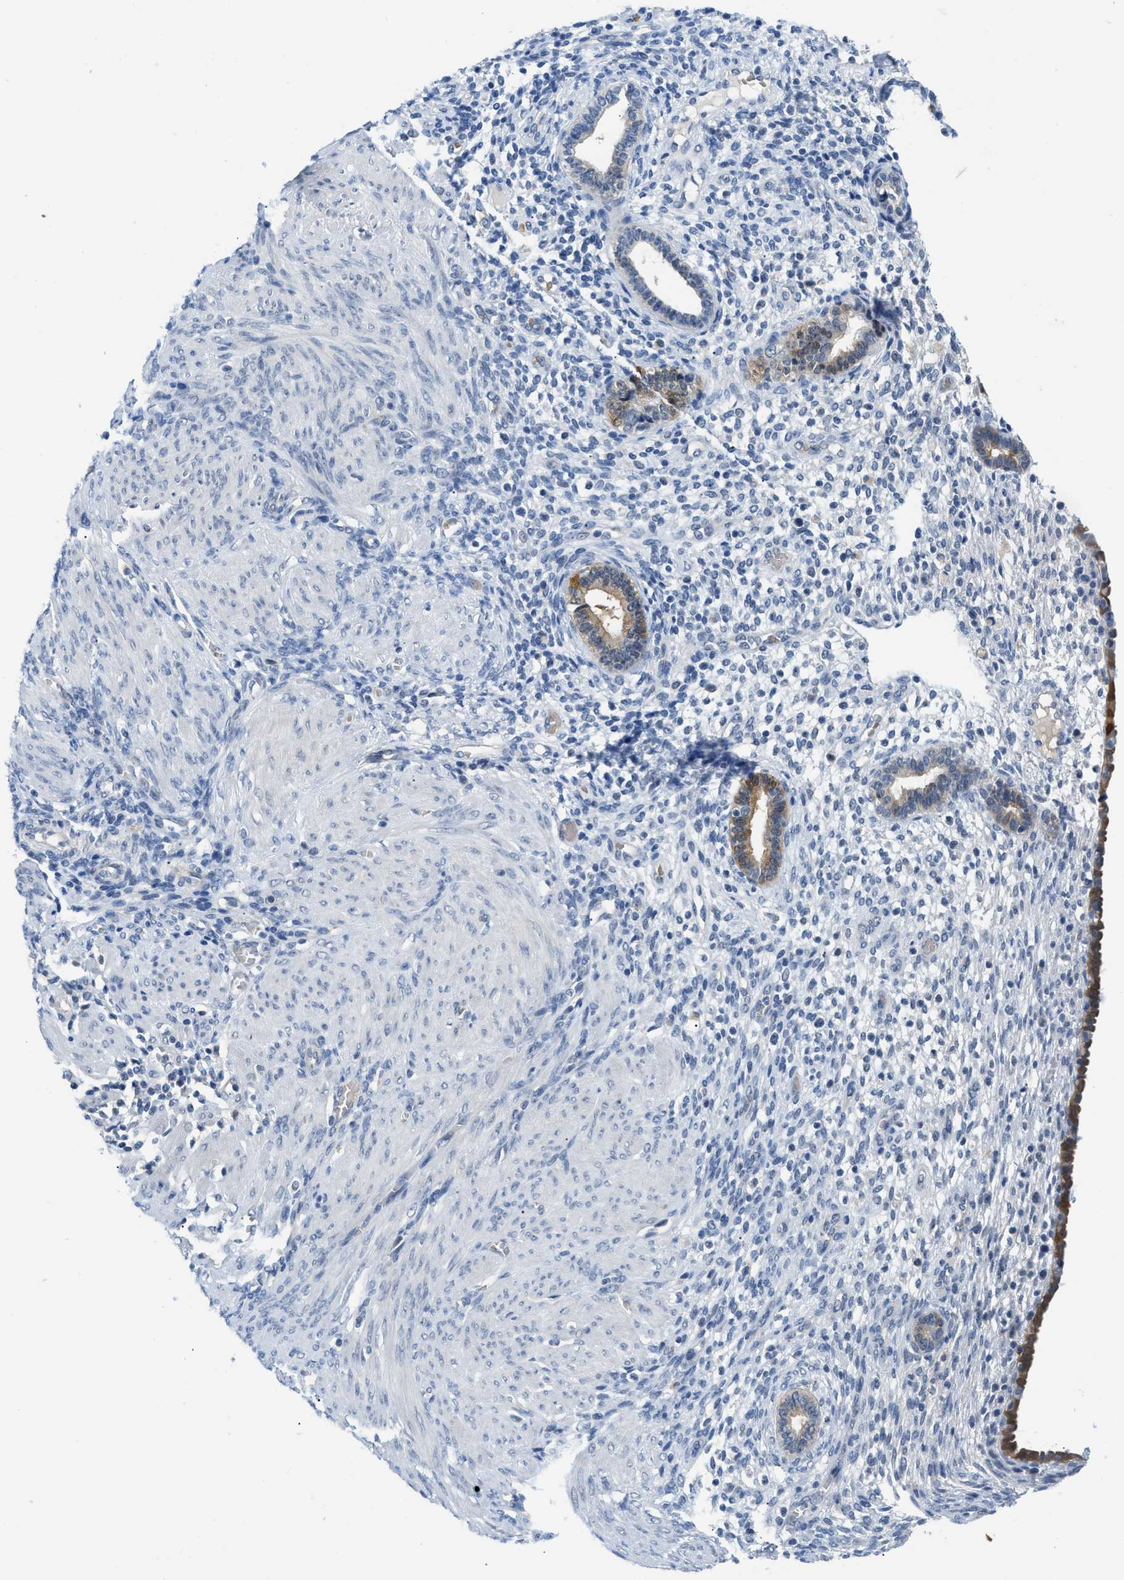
{"staining": {"intensity": "negative", "quantity": "none", "location": "none"}, "tissue": "endometrium", "cell_type": "Cells in endometrial stroma", "image_type": "normal", "snomed": [{"axis": "morphology", "description": "Normal tissue, NOS"}, {"axis": "topography", "description": "Endometrium"}], "caption": "High power microscopy image of an immunohistochemistry (IHC) micrograph of benign endometrium, revealing no significant expression in cells in endometrial stroma.", "gene": "PSAT1", "patient": {"sex": "female", "age": 72}}